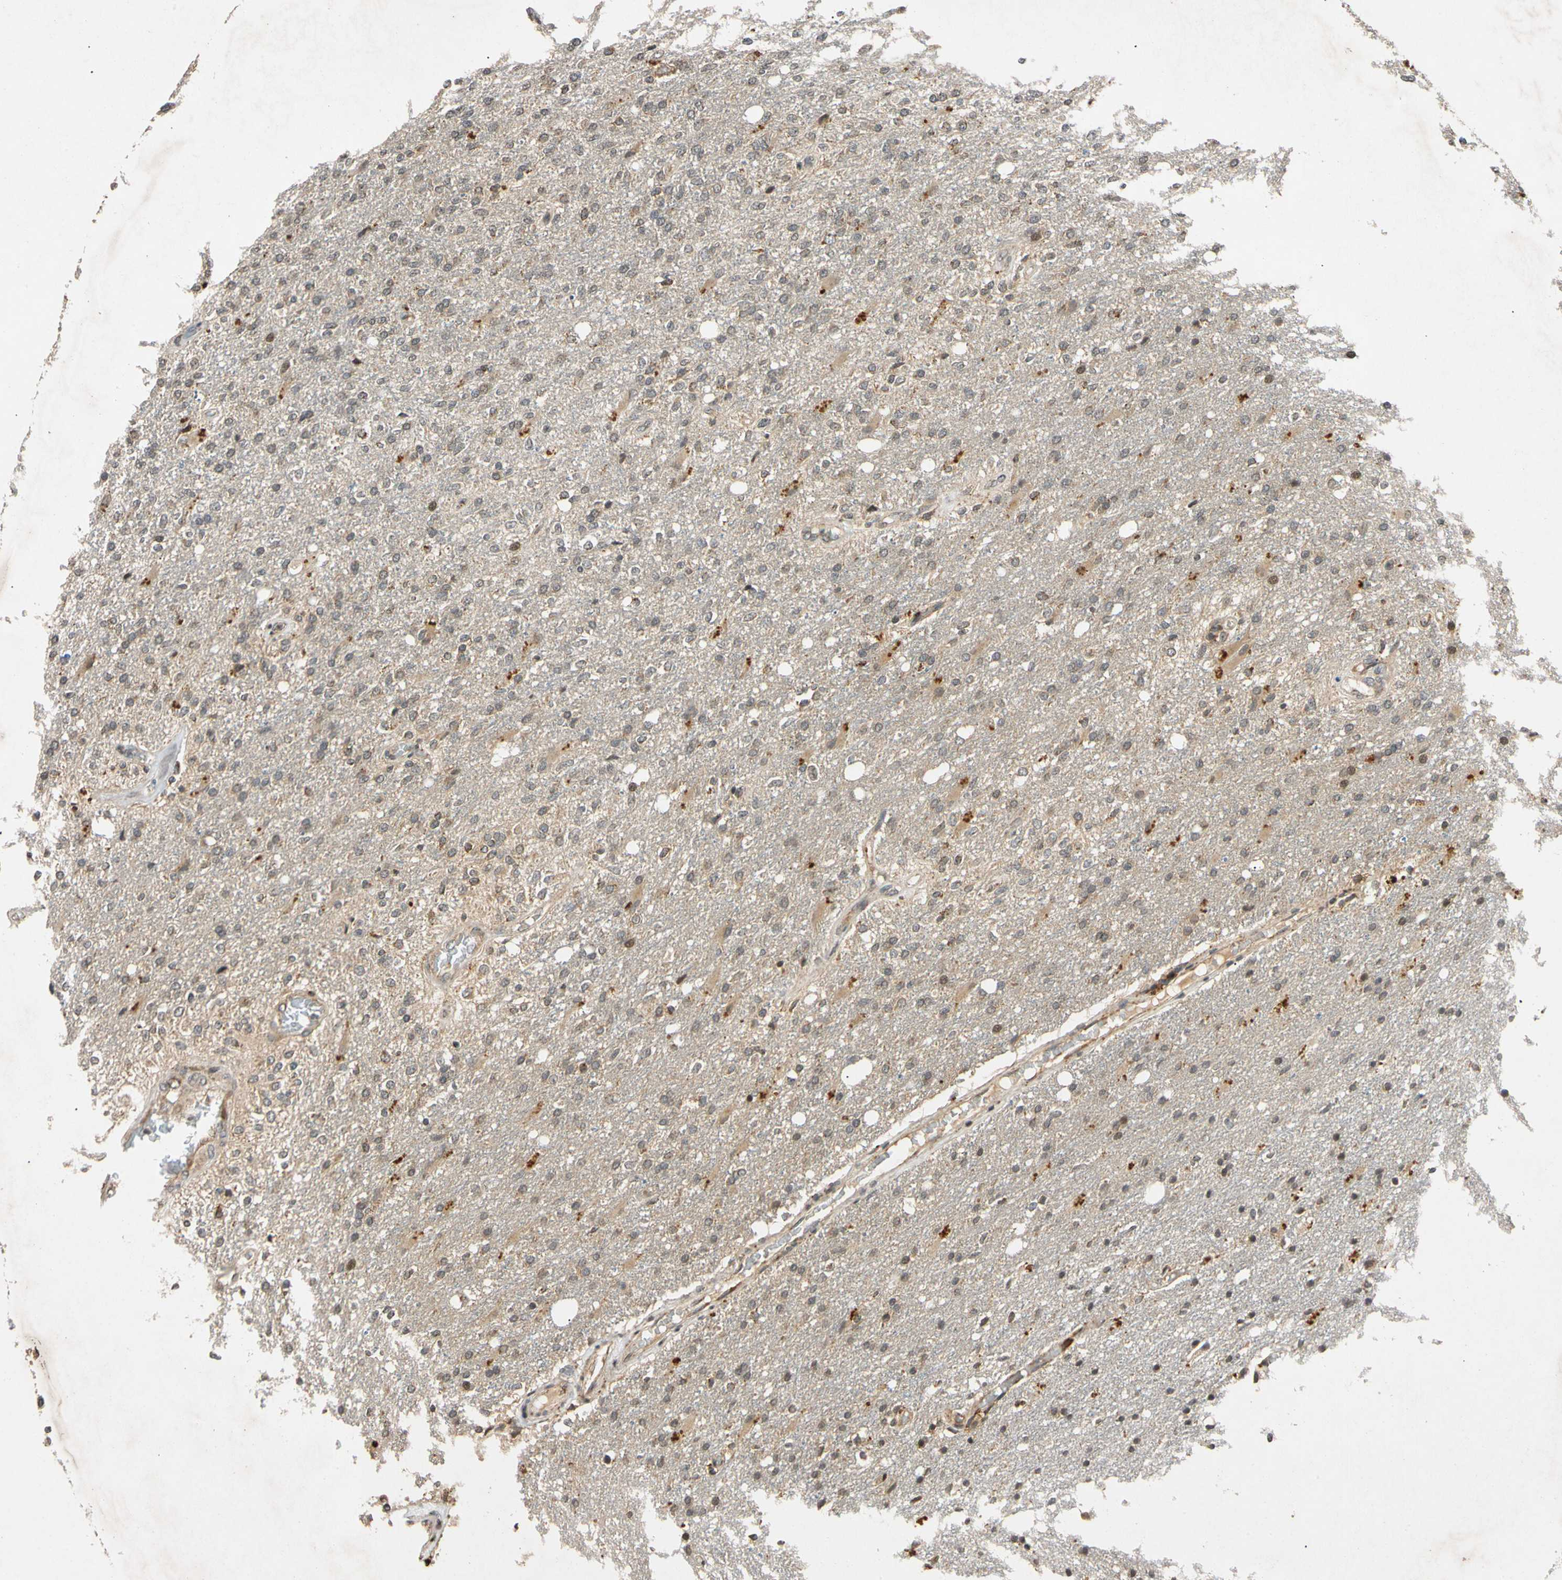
{"staining": {"intensity": "weak", "quantity": "25%-75%", "location": "cytoplasmic/membranous,nuclear"}, "tissue": "glioma", "cell_type": "Tumor cells", "image_type": "cancer", "snomed": [{"axis": "morphology", "description": "Normal tissue, NOS"}, {"axis": "morphology", "description": "Glioma, malignant, High grade"}, {"axis": "topography", "description": "Cerebral cortex"}], "caption": "Protein staining of high-grade glioma (malignant) tissue displays weak cytoplasmic/membranous and nuclear expression in about 25%-75% of tumor cells.", "gene": "MRPS22", "patient": {"sex": "male", "age": 77}}